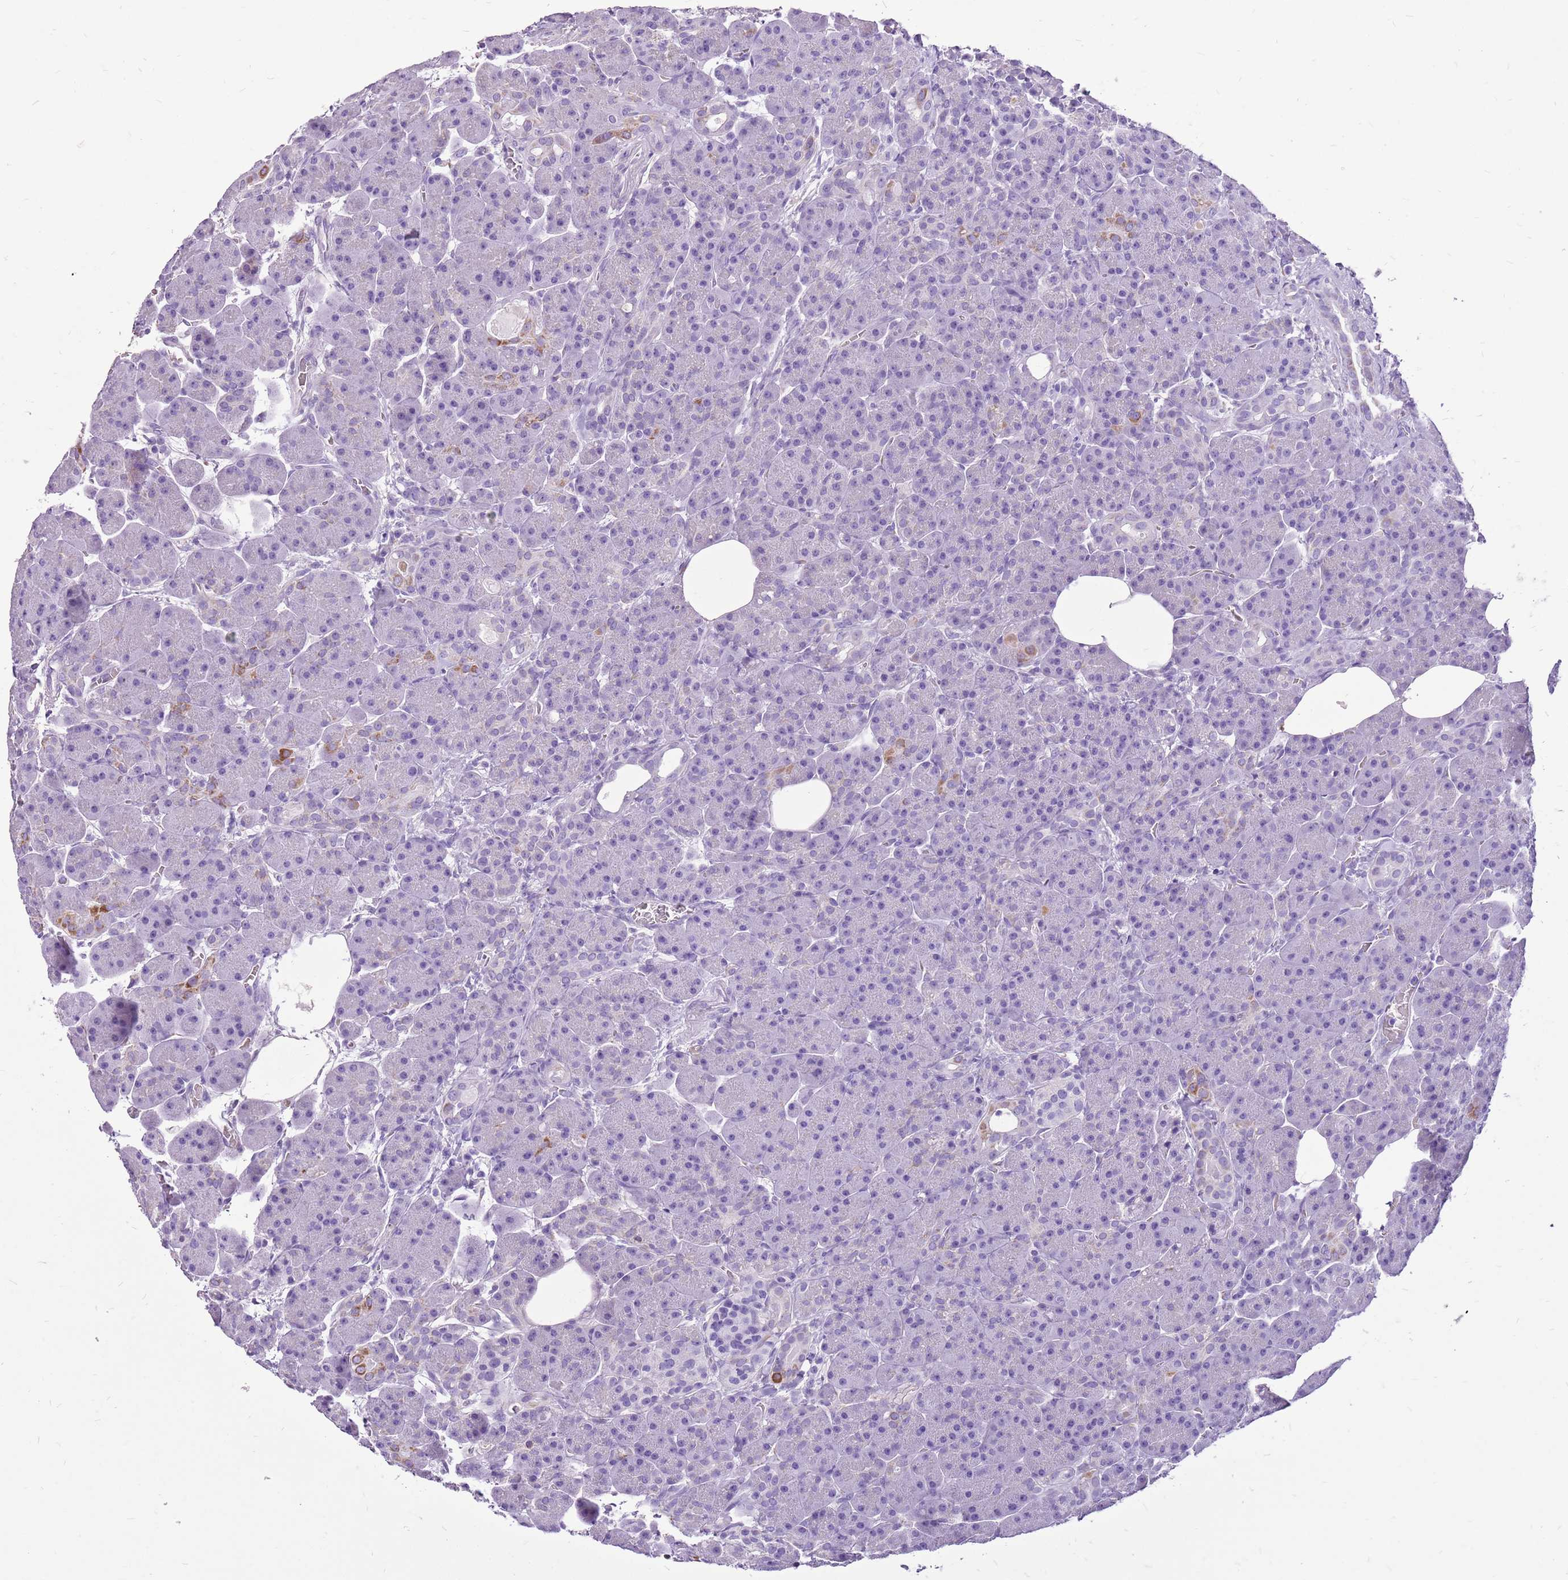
{"staining": {"intensity": "moderate", "quantity": "<25%", "location": "cytoplasmic/membranous"}, "tissue": "pancreas", "cell_type": "Exocrine glandular cells", "image_type": "normal", "snomed": [{"axis": "morphology", "description": "Normal tissue, NOS"}, {"axis": "topography", "description": "Pancreas"}], "caption": "Immunohistochemical staining of benign pancreas displays moderate cytoplasmic/membranous protein expression in about <25% of exocrine glandular cells. The staining is performed using DAB brown chromogen to label protein expression. The nuclei are counter-stained blue using hematoxylin.", "gene": "ACSS3", "patient": {"sex": "male", "age": 63}}